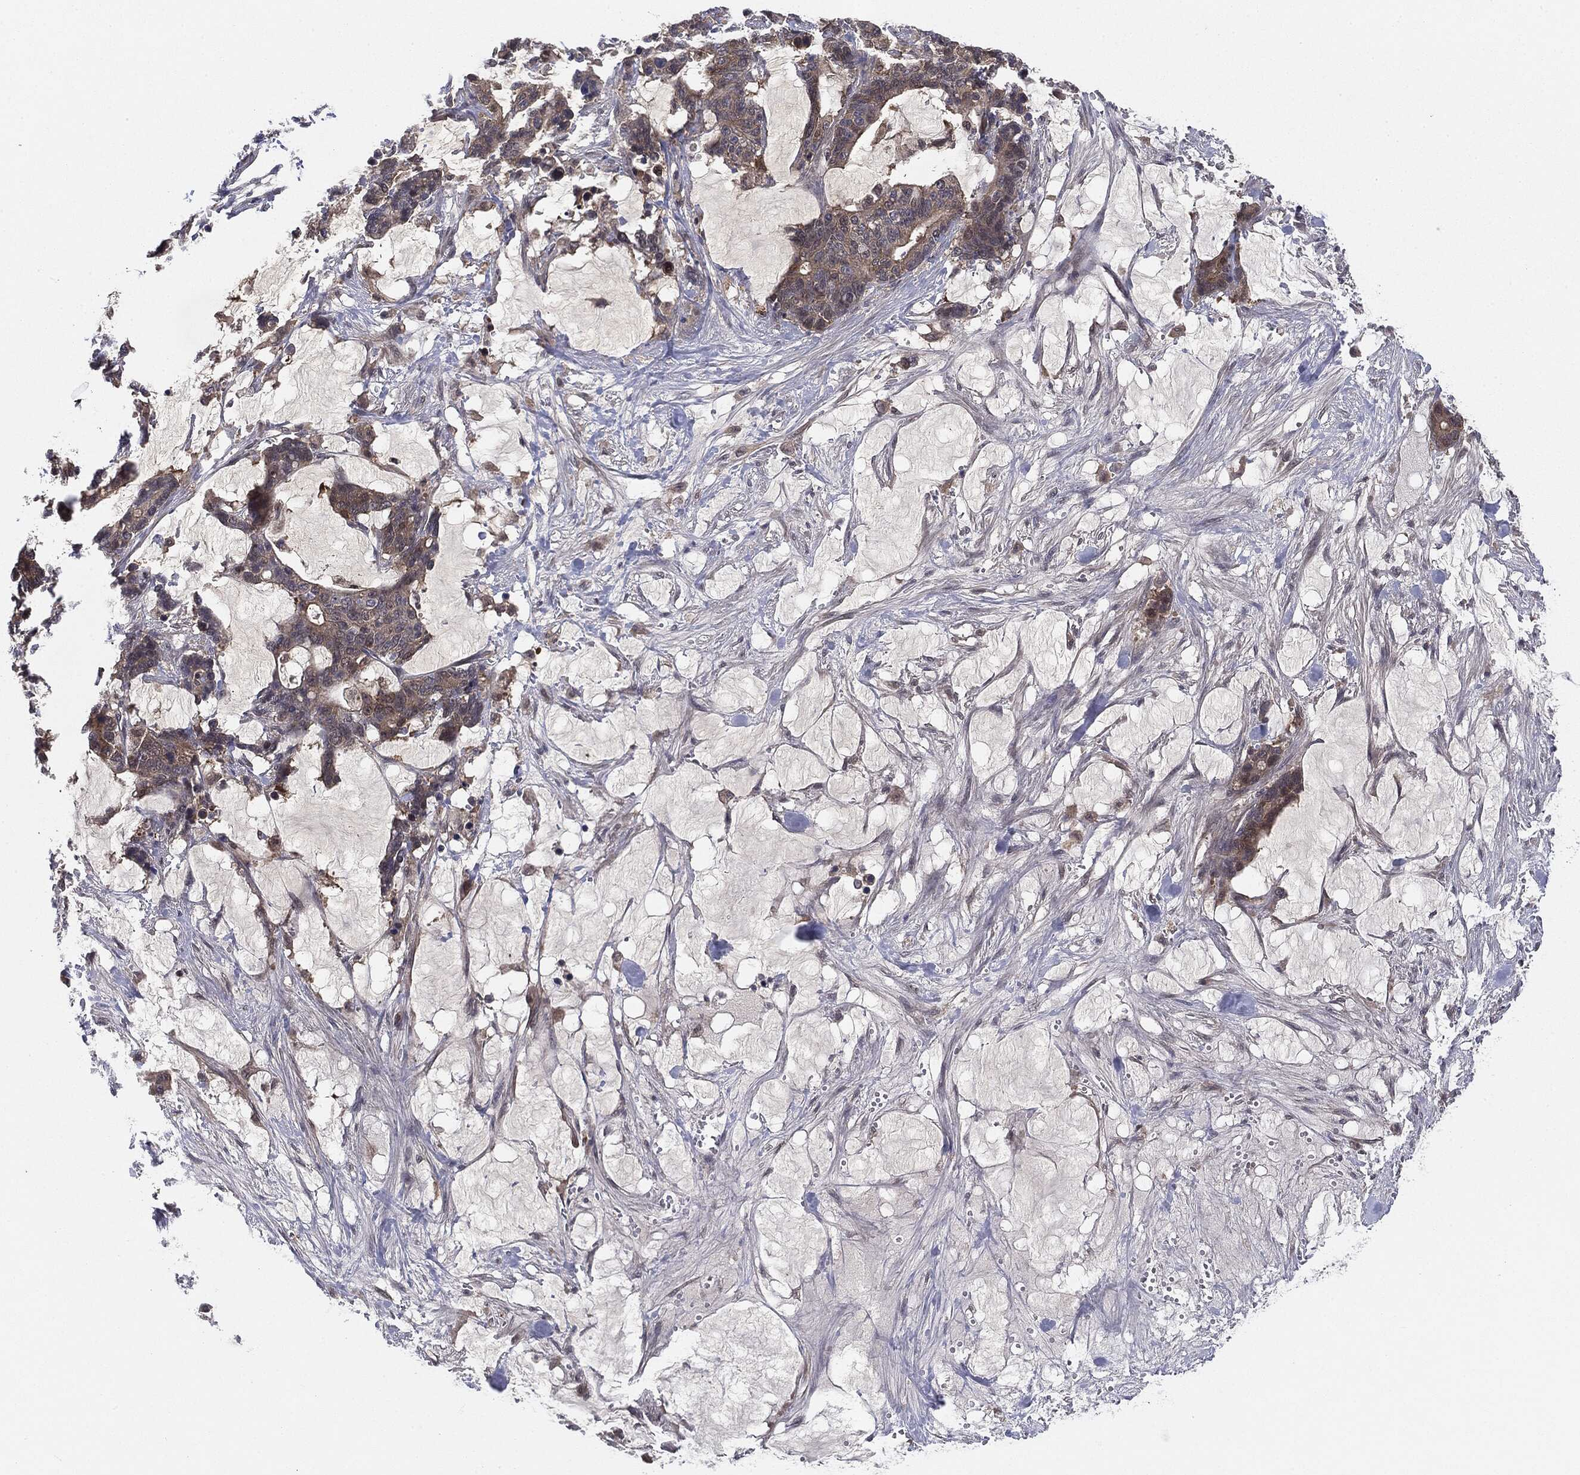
{"staining": {"intensity": "negative", "quantity": "none", "location": "none"}, "tissue": "stomach cancer", "cell_type": "Tumor cells", "image_type": "cancer", "snomed": [{"axis": "morphology", "description": "Normal tissue, NOS"}, {"axis": "morphology", "description": "Adenocarcinoma, NOS"}, {"axis": "topography", "description": "Stomach"}], "caption": "This is an immunohistochemistry (IHC) micrograph of adenocarcinoma (stomach). There is no staining in tumor cells.", "gene": "KRT7", "patient": {"sex": "female", "age": 64}}